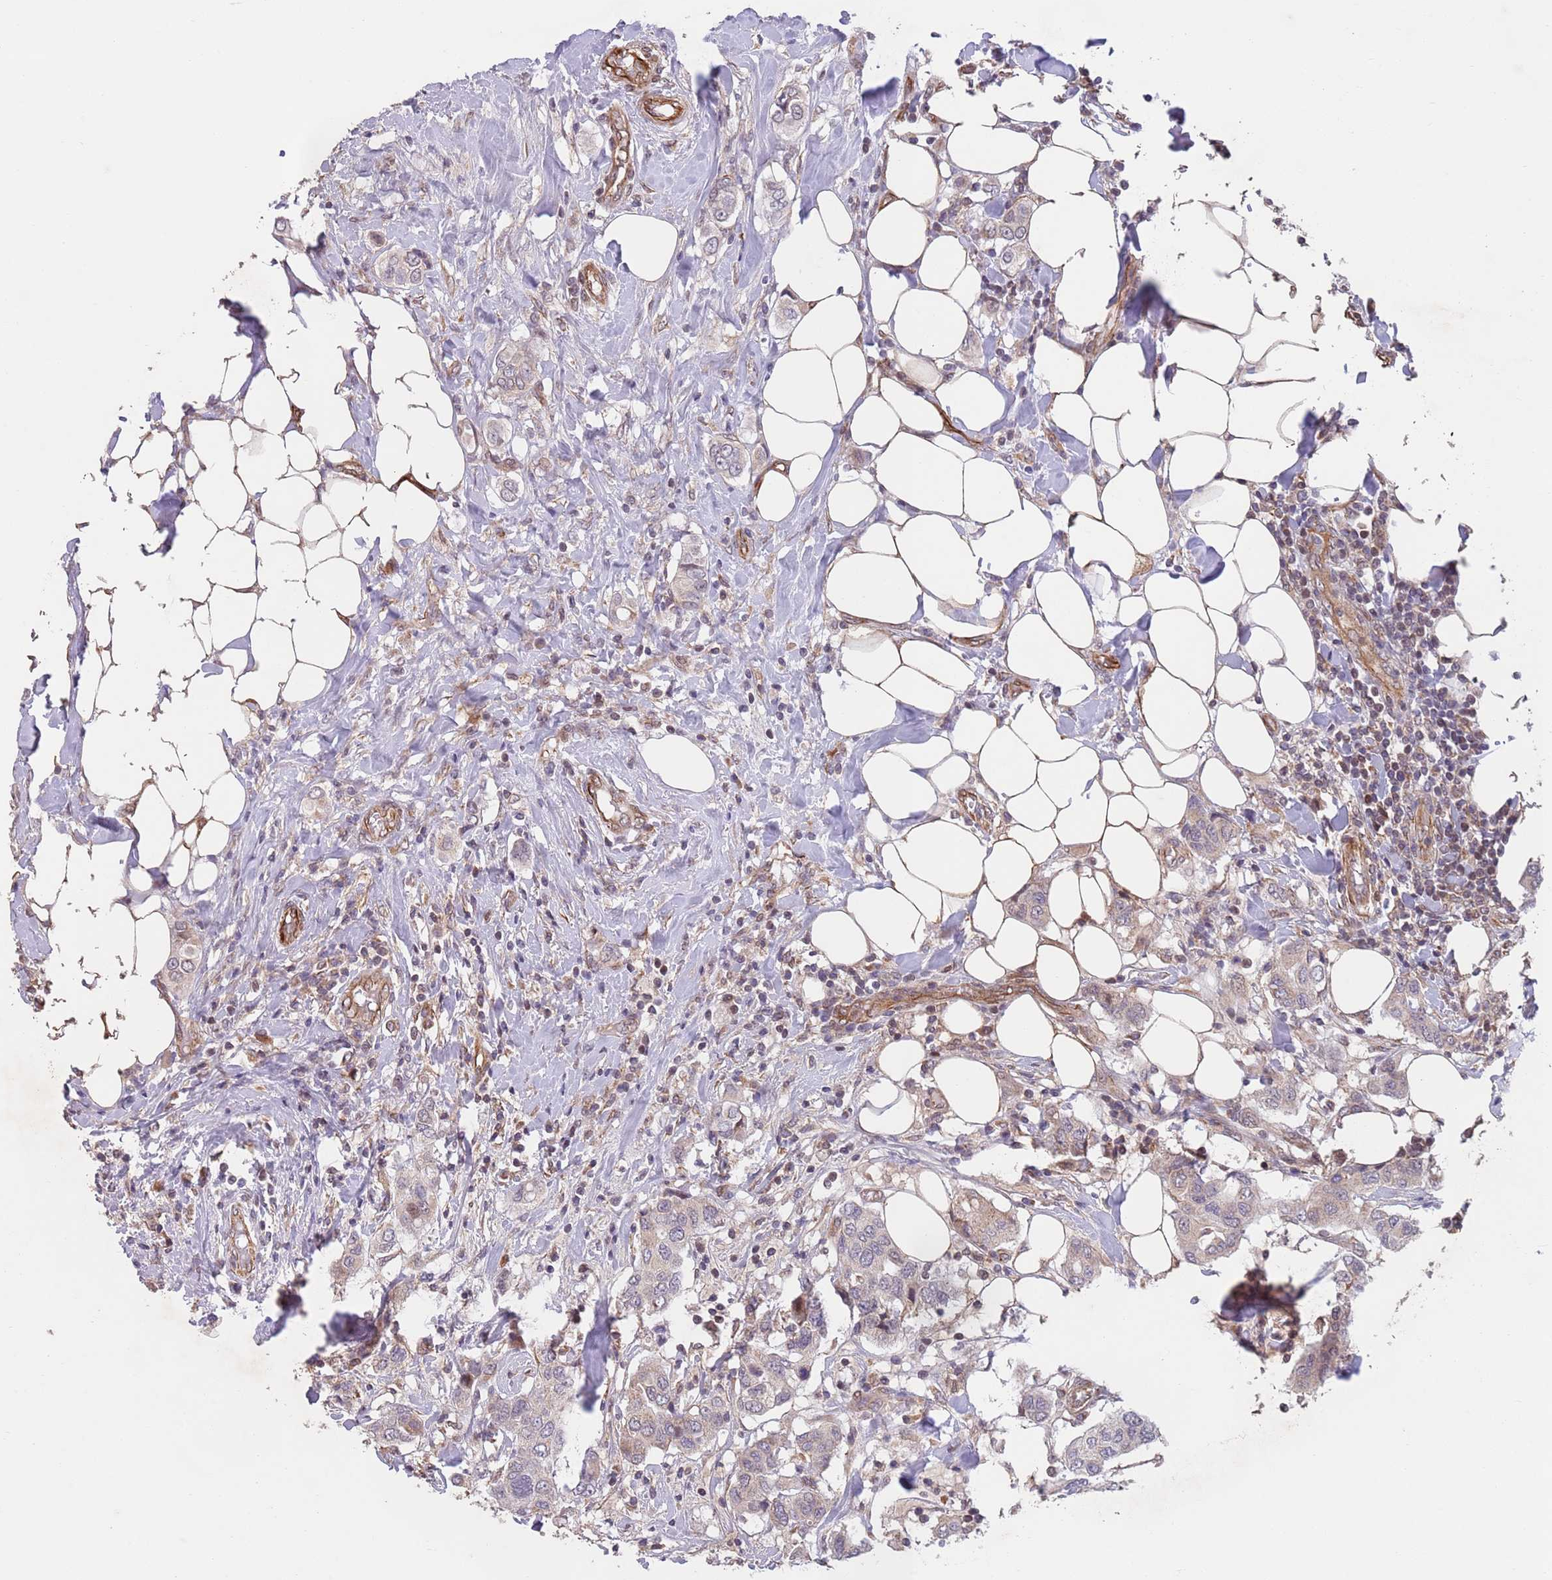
{"staining": {"intensity": "negative", "quantity": "none", "location": "none"}, "tissue": "breast cancer", "cell_type": "Tumor cells", "image_type": "cancer", "snomed": [{"axis": "morphology", "description": "Lobular carcinoma"}, {"axis": "topography", "description": "Breast"}], "caption": "The histopathology image reveals no significant positivity in tumor cells of breast cancer.", "gene": "CHD9", "patient": {"sex": "female", "age": 51}}